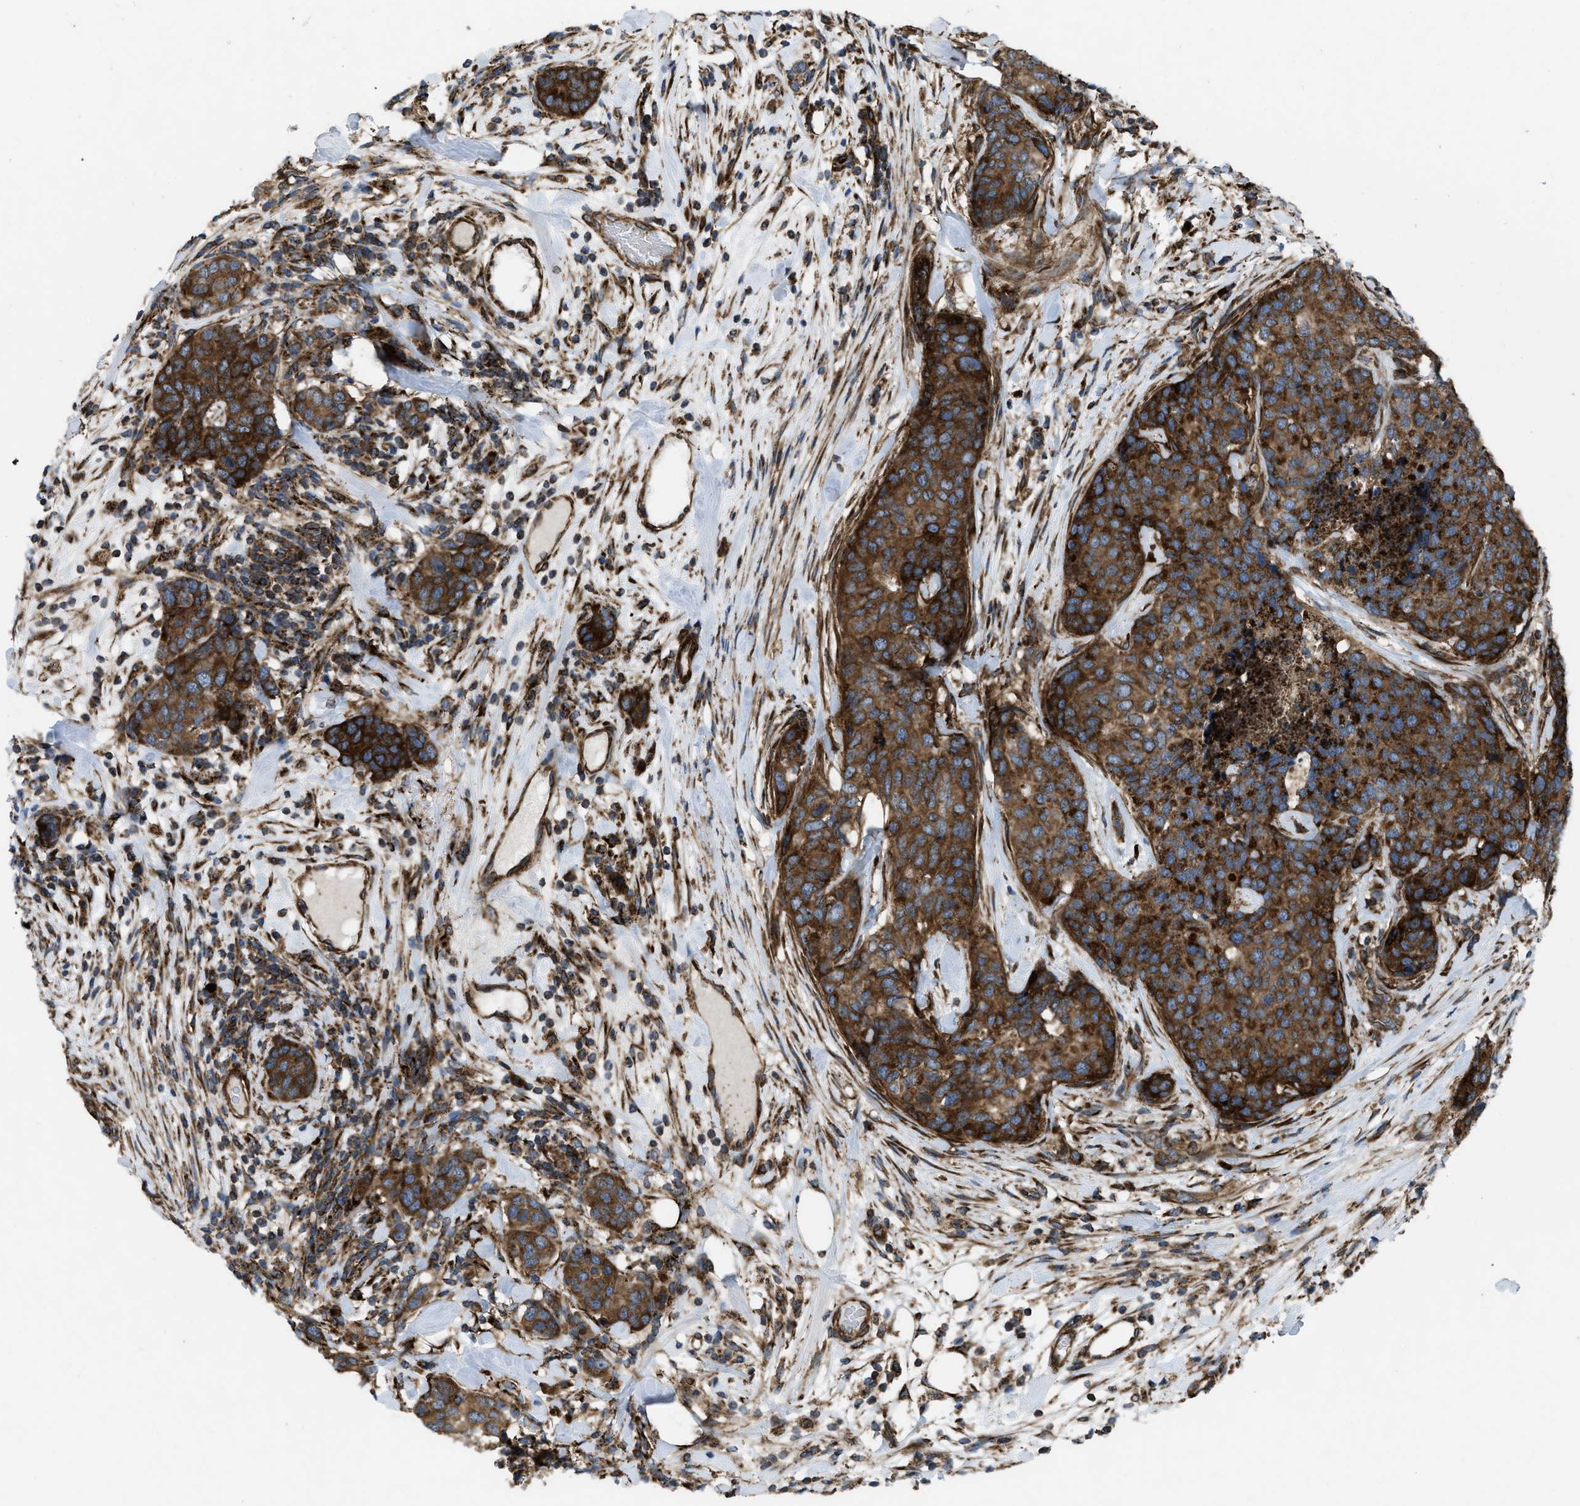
{"staining": {"intensity": "strong", "quantity": ">75%", "location": "cytoplasmic/membranous"}, "tissue": "breast cancer", "cell_type": "Tumor cells", "image_type": "cancer", "snomed": [{"axis": "morphology", "description": "Lobular carcinoma"}, {"axis": "topography", "description": "Breast"}], "caption": "Immunohistochemical staining of breast lobular carcinoma shows high levels of strong cytoplasmic/membranous staining in approximately >75% of tumor cells.", "gene": "PER3", "patient": {"sex": "female", "age": 59}}